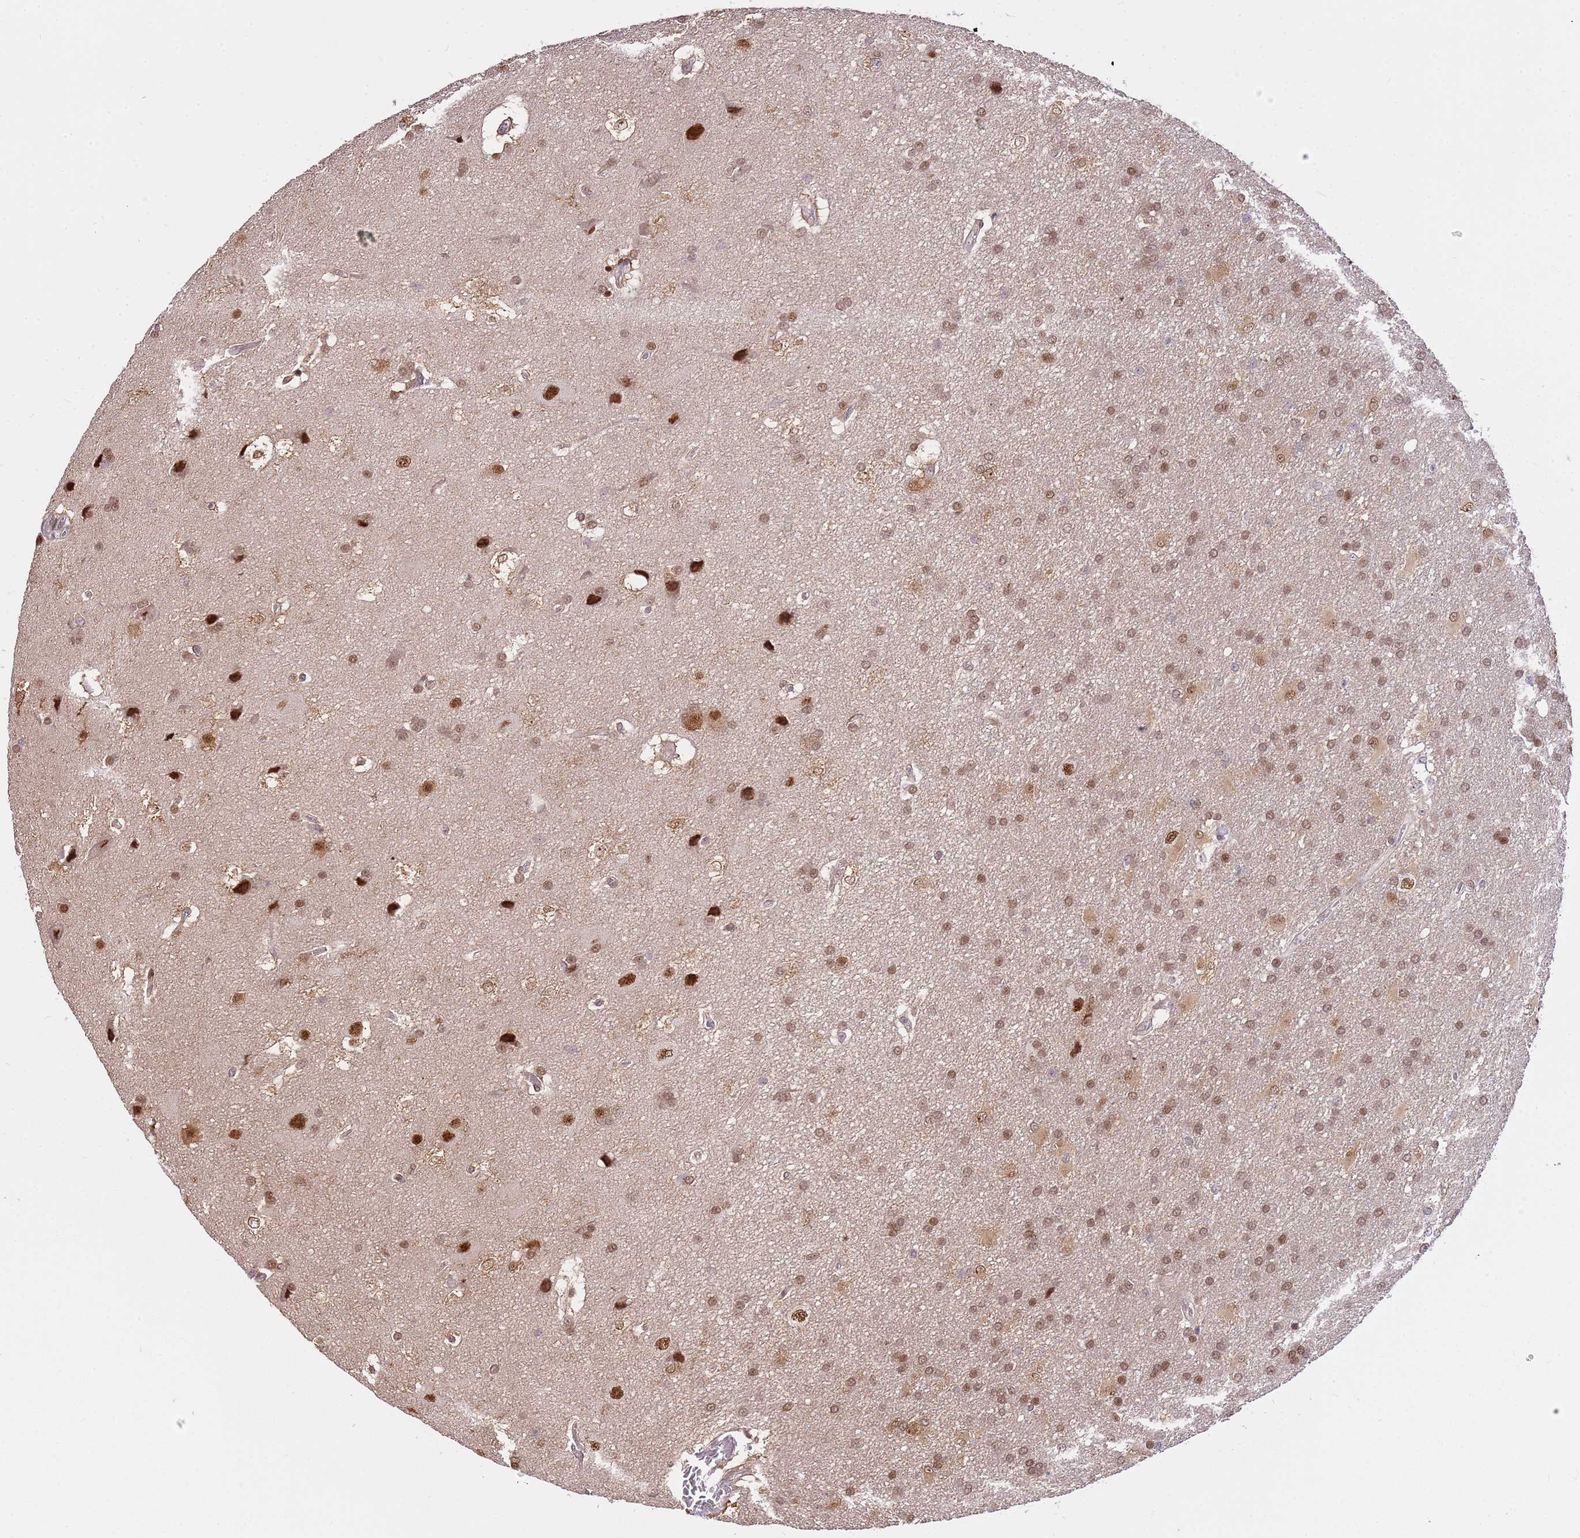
{"staining": {"intensity": "moderate", "quantity": ">75%", "location": "nuclear"}, "tissue": "glioma", "cell_type": "Tumor cells", "image_type": "cancer", "snomed": [{"axis": "morphology", "description": "Glioma, malignant, Low grade"}, {"axis": "topography", "description": "Brain"}], "caption": "There is medium levels of moderate nuclear expression in tumor cells of glioma, as demonstrated by immunohistochemical staining (brown color).", "gene": "RFK", "patient": {"sex": "male", "age": 66}}